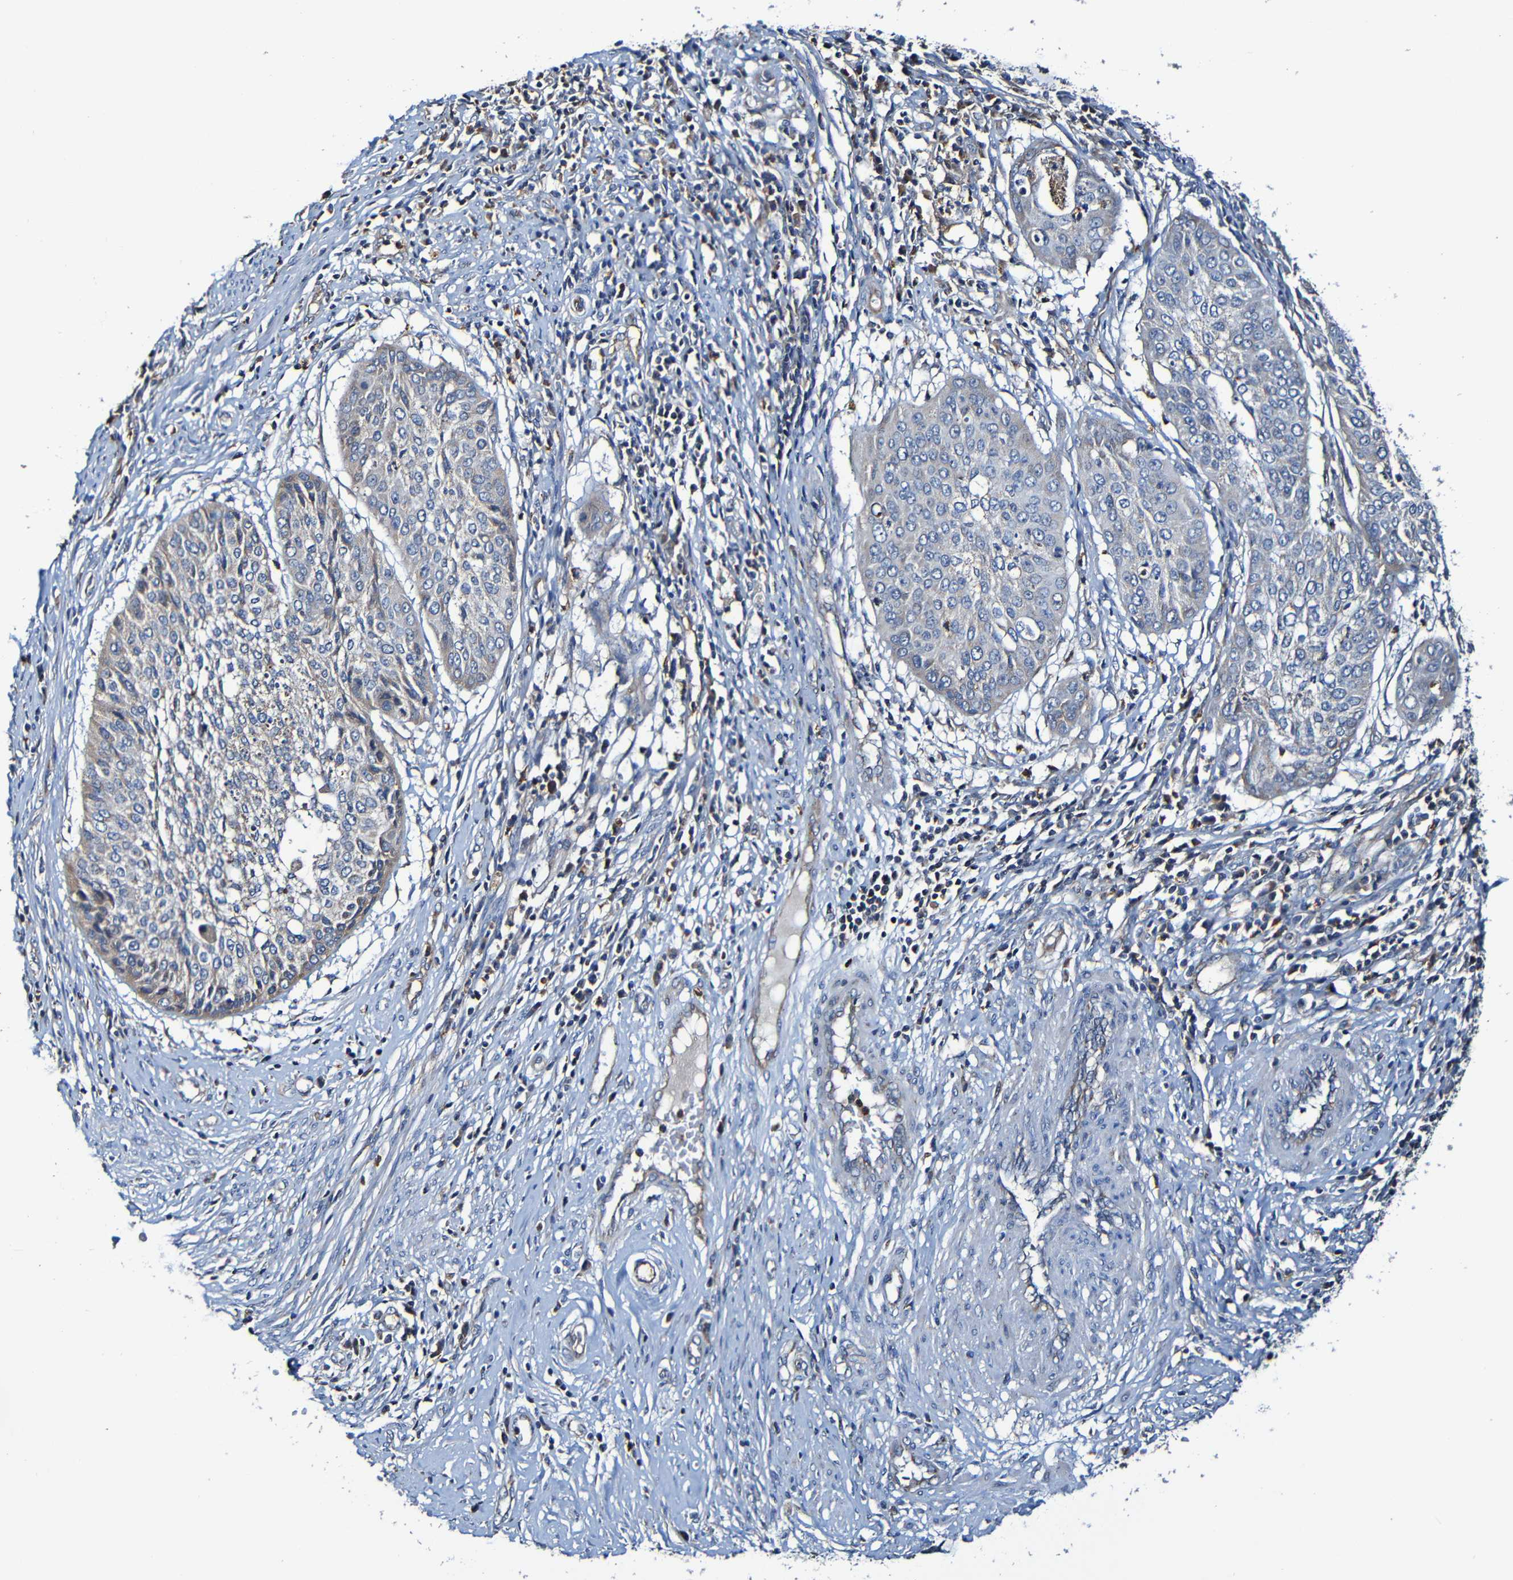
{"staining": {"intensity": "weak", "quantity": "<25%", "location": "cytoplasmic/membranous"}, "tissue": "cervical cancer", "cell_type": "Tumor cells", "image_type": "cancer", "snomed": [{"axis": "morphology", "description": "Normal tissue, NOS"}, {"axis": "morphology", "description": "Squamous cell carcinoma, NOS"}, {"axis": "topography", "description": "Cervix"}], "caption": "Immunohistochemistry (IHC) histopathology image of human cervical squamous cell carcinoma stained for a protein (brown), which shows no staining in tumor cells.", "gene": "ADAM15", "patient": {"sex": "female", "age": 39}}